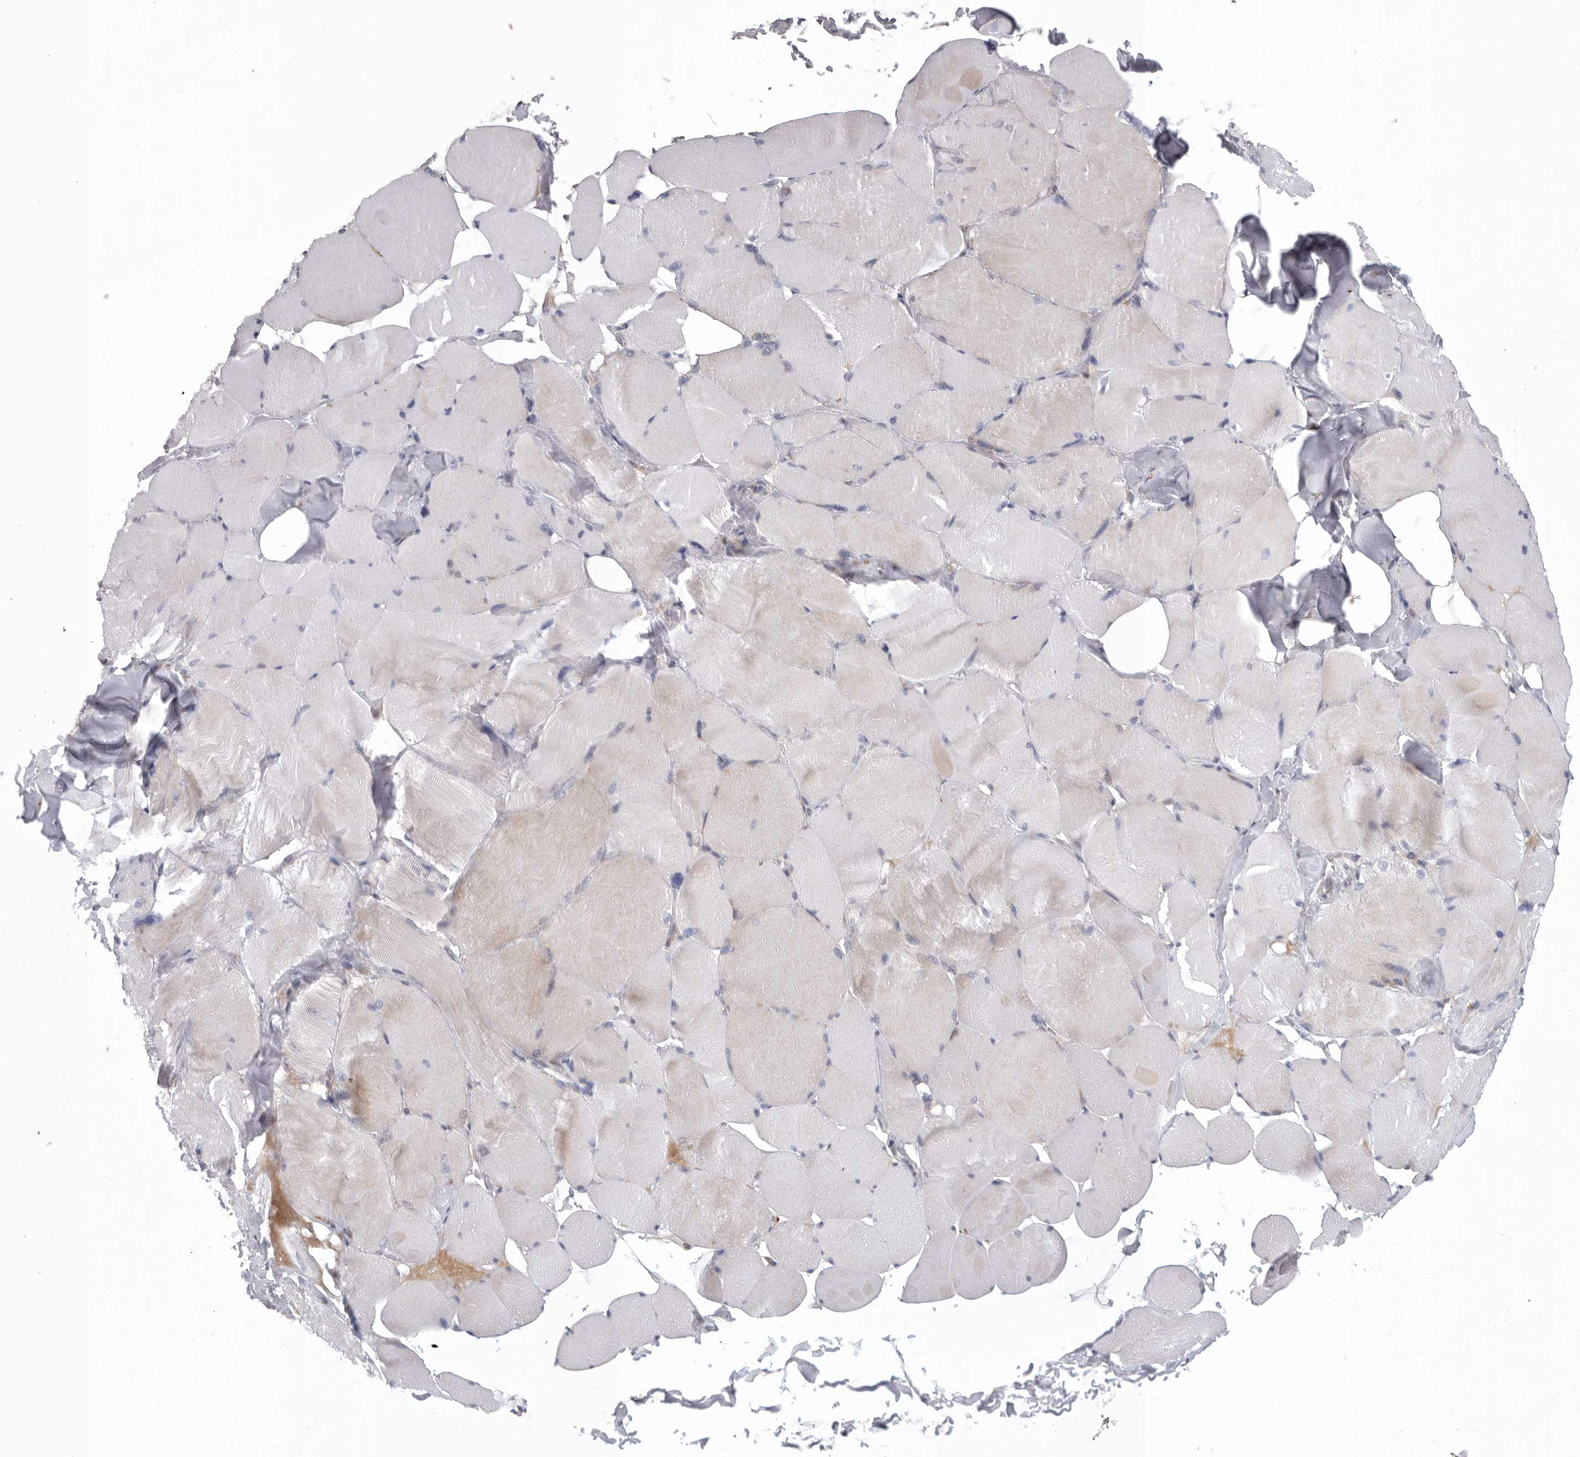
{"staining": {"intensity": "negative", "quantity": "none", "location": "none"}, "tissue": "skeletal muscle", "cell_type": "Myocytes", "image_type": "normal", "snomed": [{"axis": "morphology", "description": "Normal tissue, NOS"}, {"axis": "topography", "description": "Skin"}, {"axis": "topography", "description": "Skeletal muscle"}], "caption": "Skeletal muscle stained for a protein using immunohistochemistry (IHC) displays no expression myocytes.", "gene": "USP24", "patient": {"sex": "male", "age": 83}}